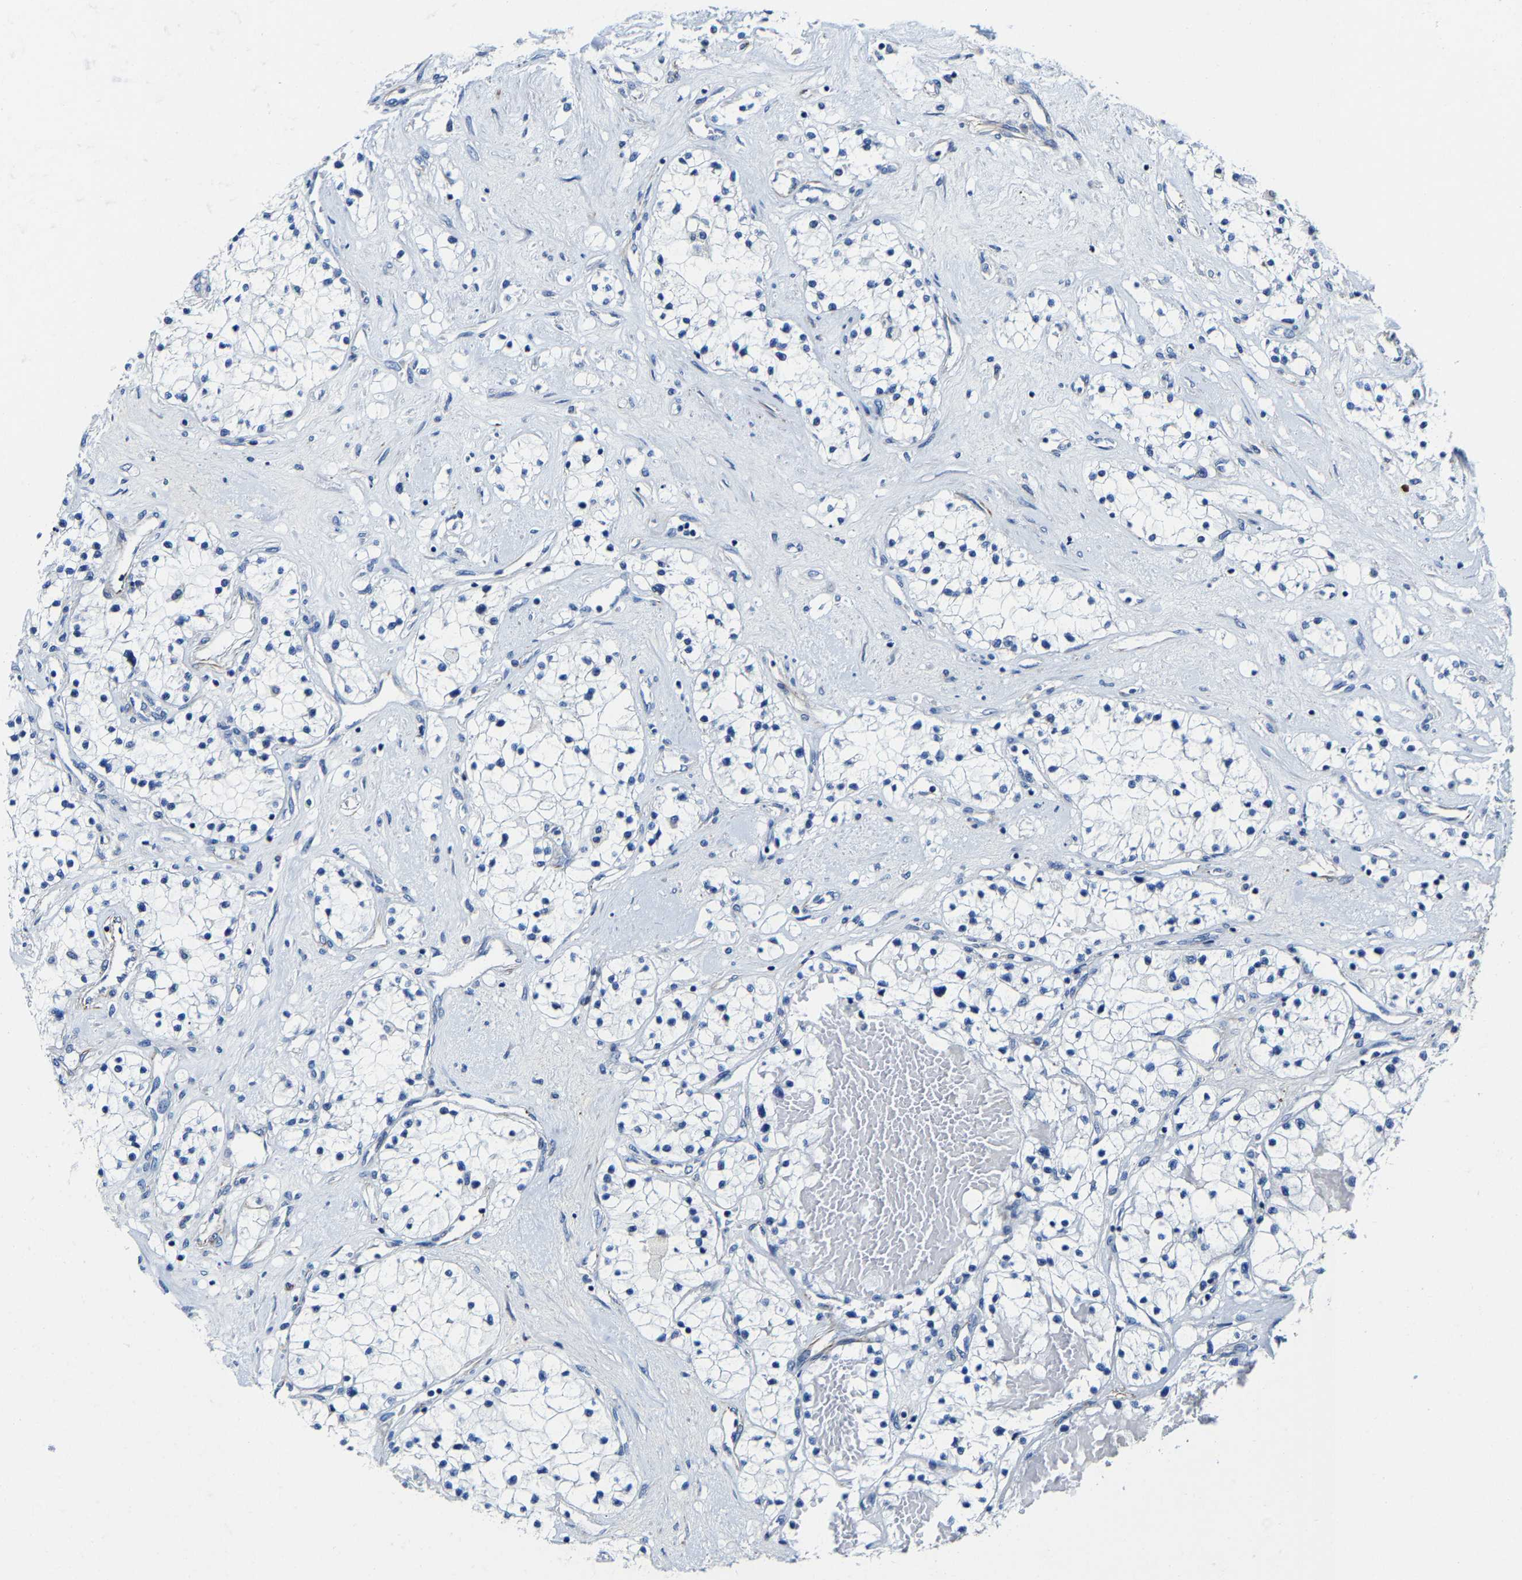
{"staining": {"intensity": "negative", "quantity": "none", "location": "none"}, "tissue": "renal cancer", "cell_type": "Tumor cells", "image_type": "cancer", "snomed": [{"axis": "morphology", "description": "Adenocarcinoma, NOS"}, {"axis": "topography", "description": "Kidney"}], "caption": "The immunohistochemistry histopathology image has no significant expression in tumor cells of renal adenocarcinoma tissue.", "gene": "MMEL1", "patient": {"sex": "male", "age": 68}}